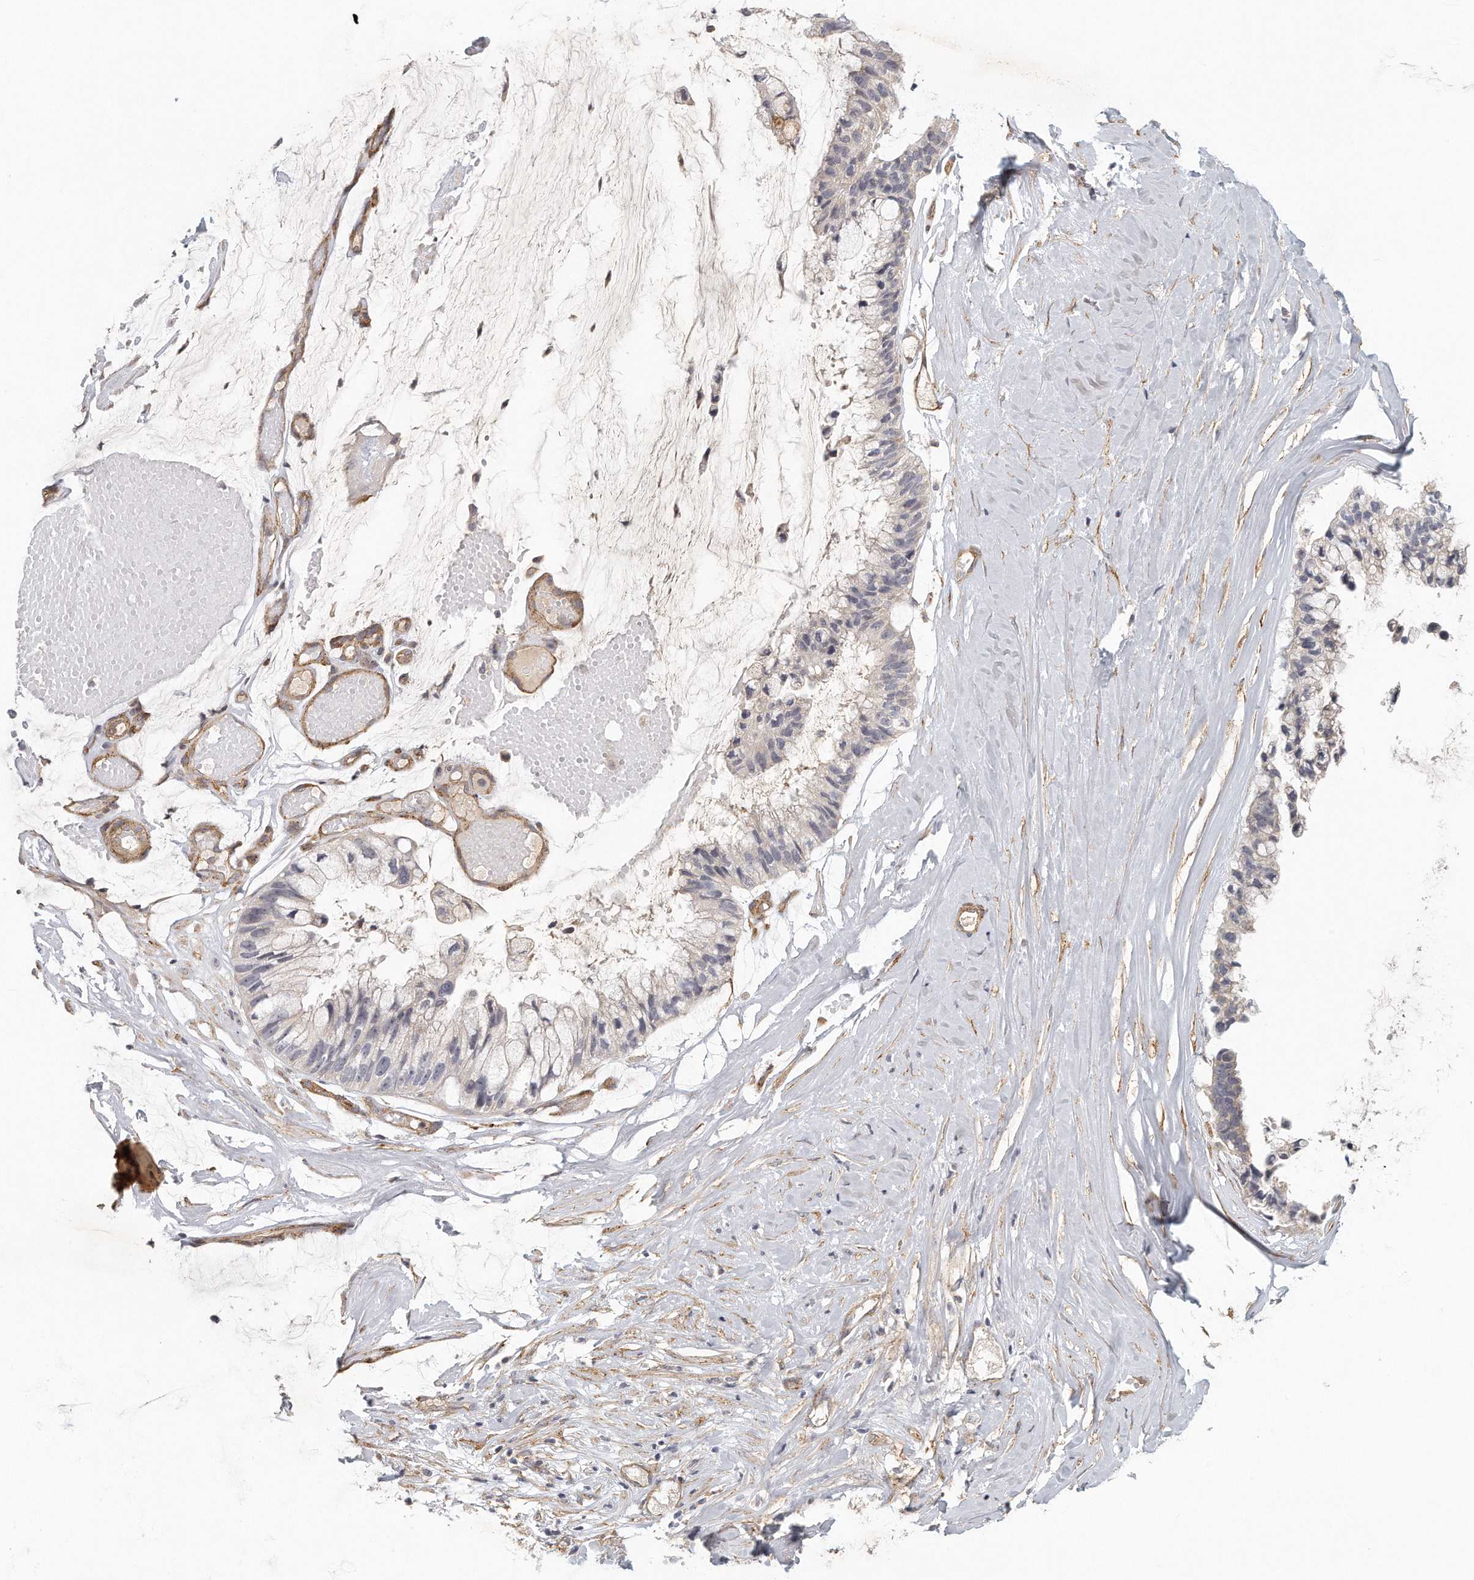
{"staining": {"intensity": "negative", "quantity": "none", "location": "none"}, "tissue": "ovarian cancer", "cell_type": "Tumor cells", "image_type": "cancer", "snomed": [{"axis": "morphology", "description": "Cystadenocarcinoma, mucinous, NOS"}, {"axis": "topography", "description": "Ovary"}], "caption": "Ovarian cancer (mucinous cystadenocarcinoma) stained for a protein using immunohistochemistry (IHC) displays no expression tumor cells.", "gene": "MTERF4", "patient": {"sex": "female", "age": 39}}